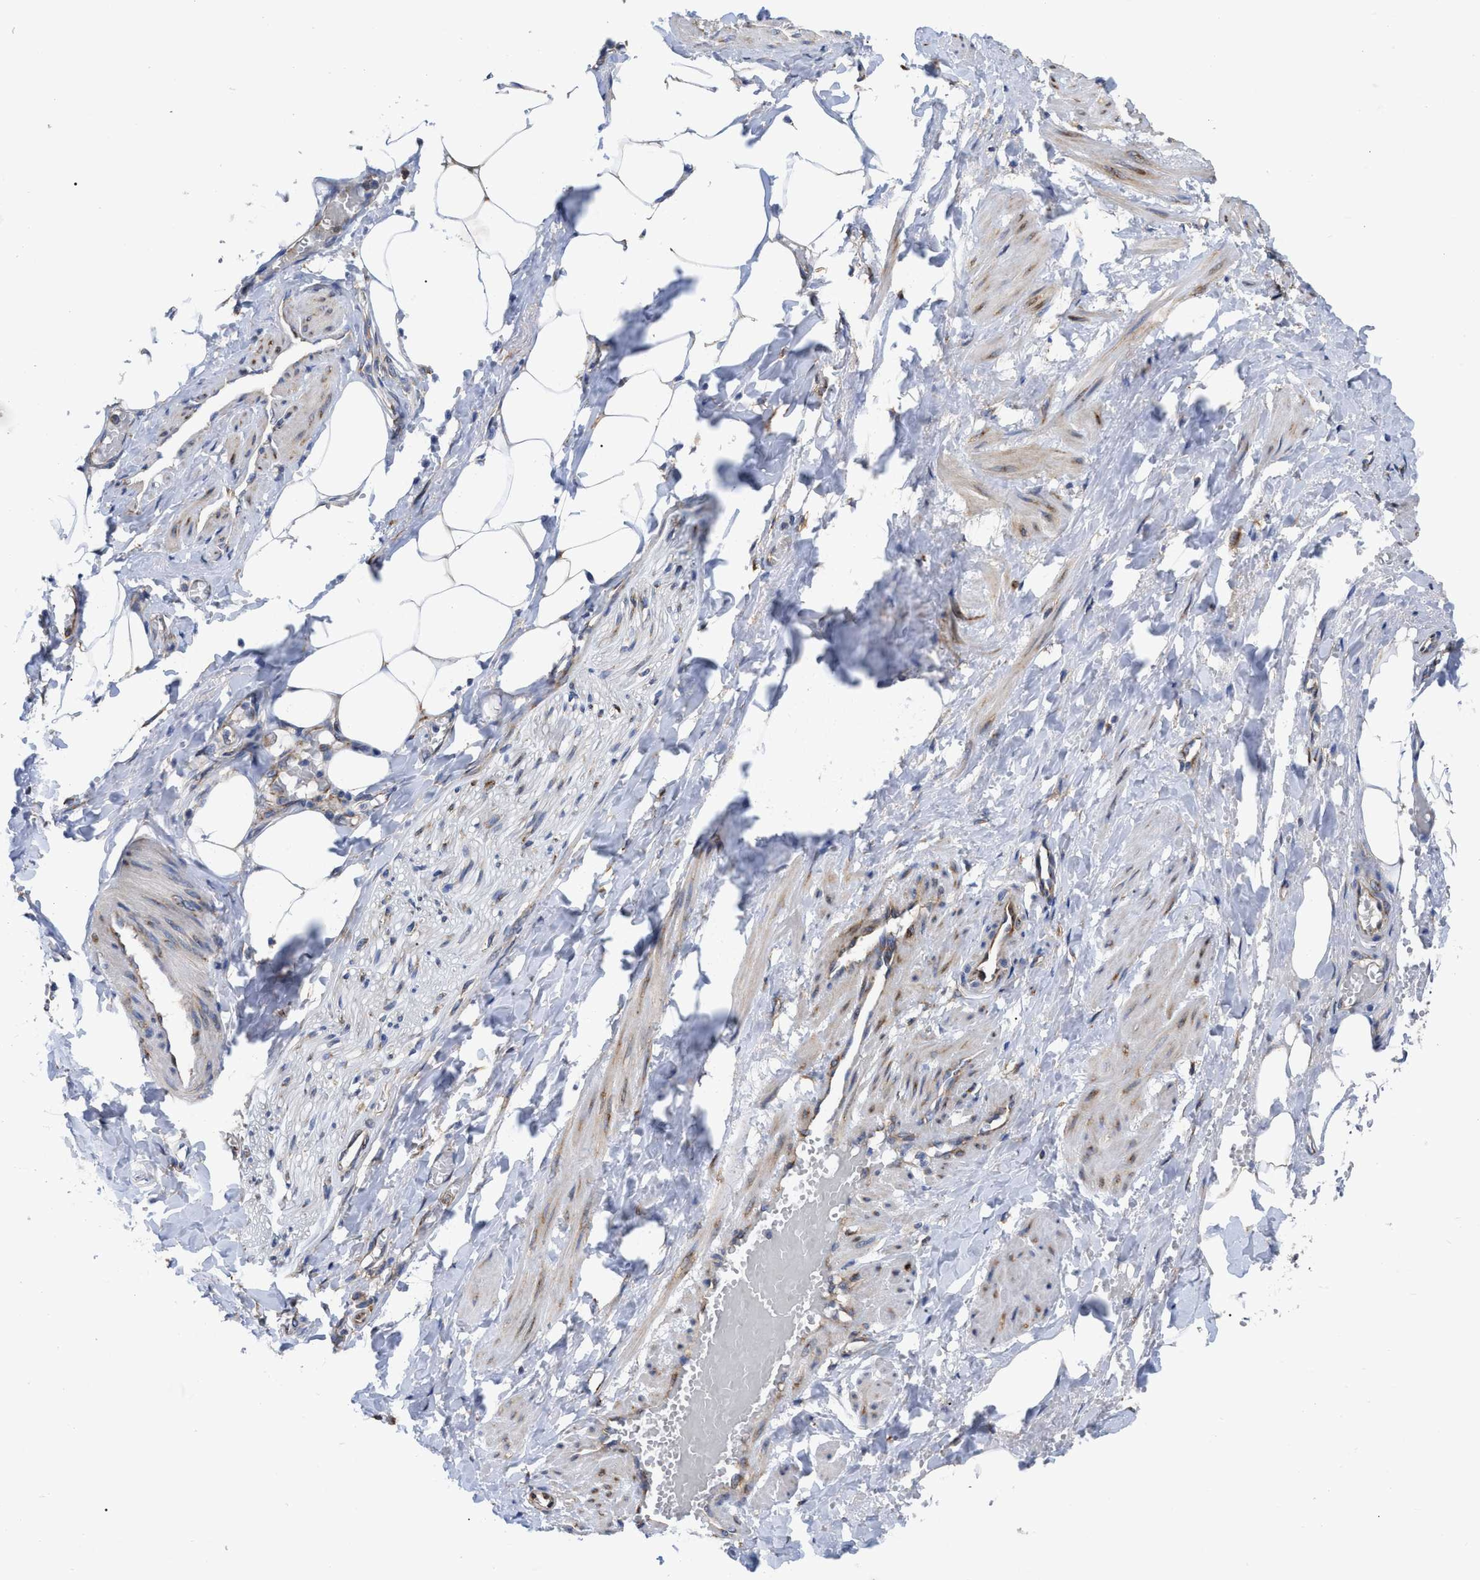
{"staining": {"intensity": "negative", "quantity": "none", "location": "none"}, "tissue": "adipose tissue", "cell_type": "Adipocytes", "image_type": "normal", "snomed": [{"axis": "morphology", "description": "Normal tissue, NOS"}, {"axis": "topography", "description": "Soft tissue"}, {"axis": "topography", "description": "Vascular tissue"}], "caption": "IHC of unremarkable human adipose tissue demonstrates no staining in adipocytes.", "gene": "FAM120A", "patient": {"sex": "female", "age": 35}}